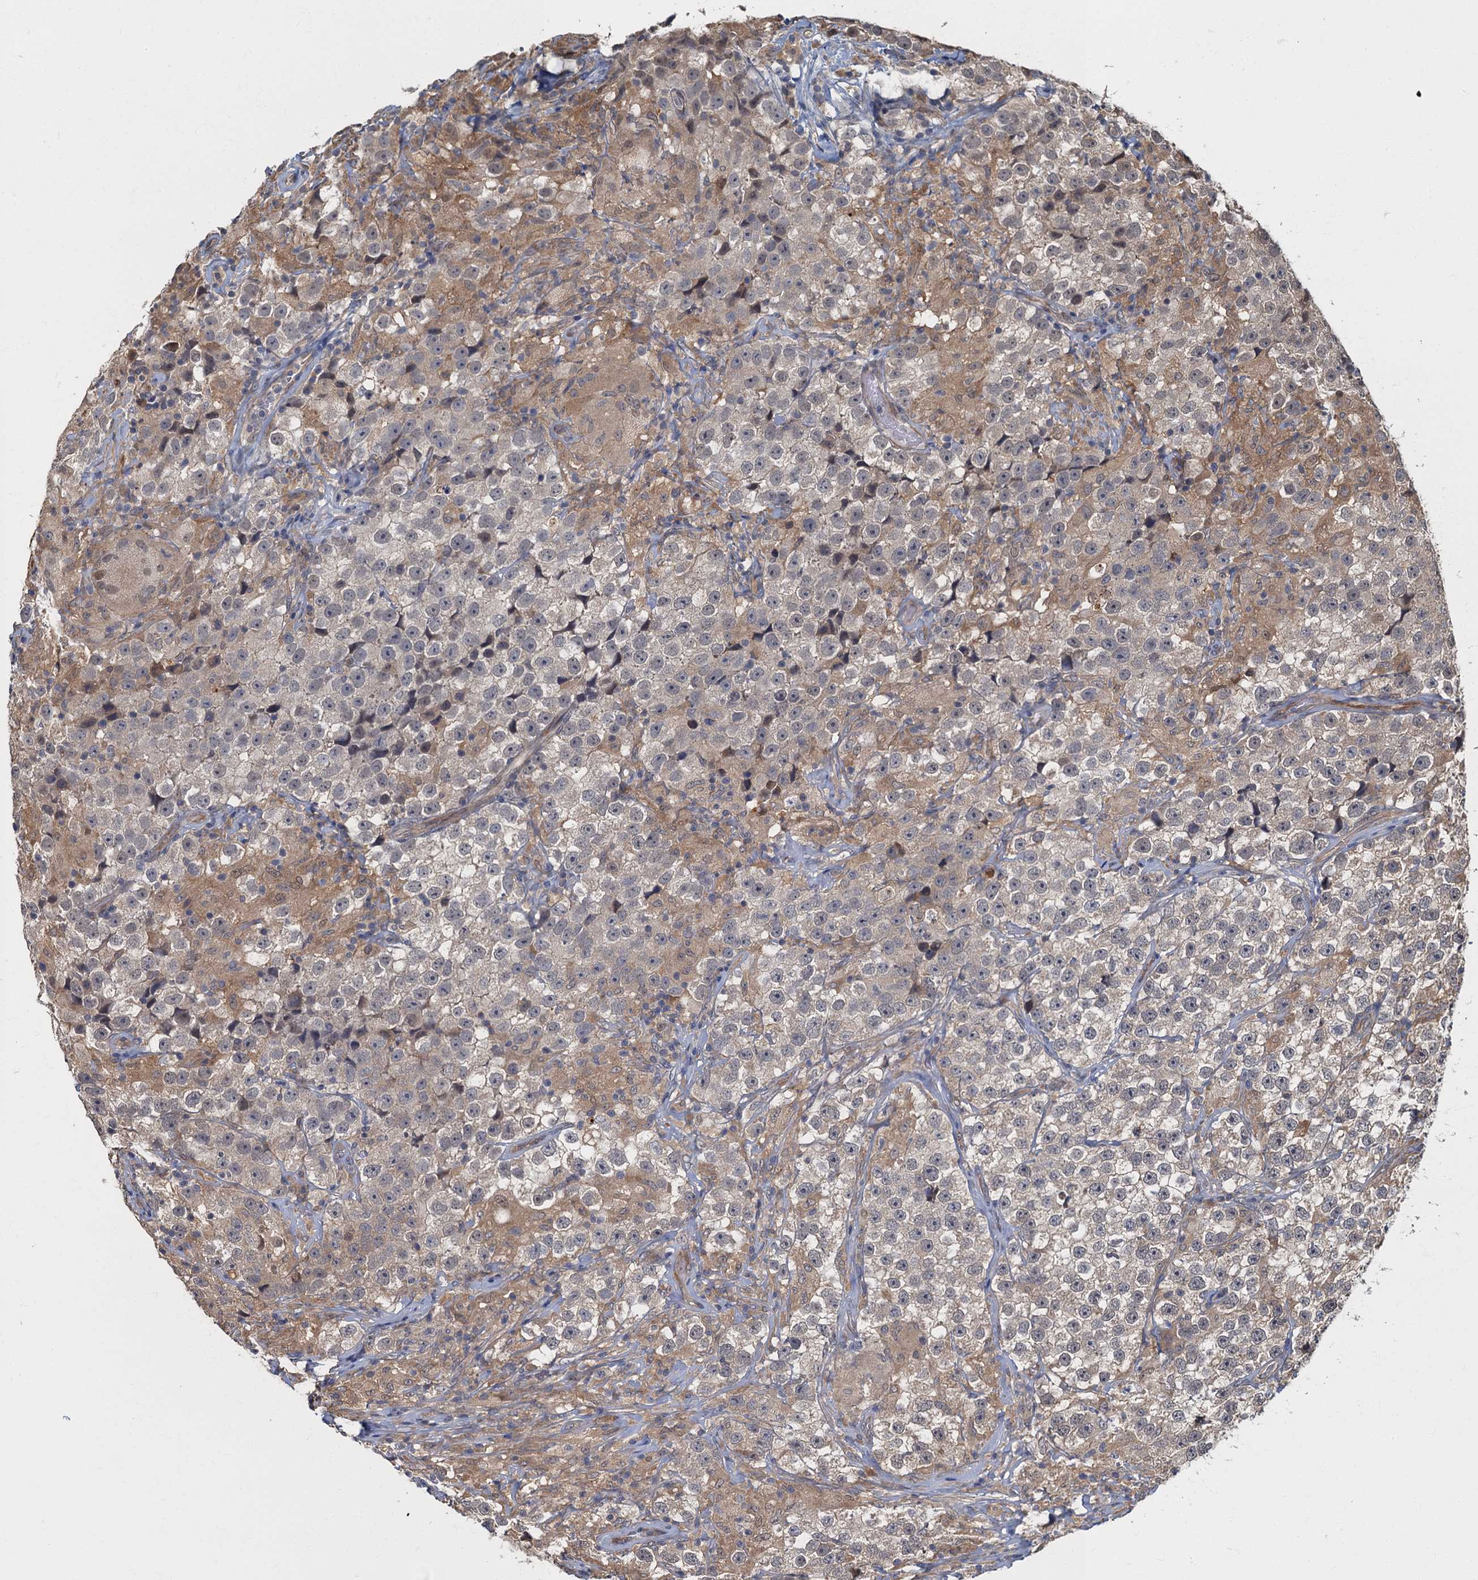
{"staining": {"intensity": "weak", "quantity": "<25%", "location": "cytoplasmic/membranous"}, "tissue": "testis cancer", "cell_type": "Tumor cells", "image_type": "cancer", "snomed": [{"axis": "morphology", "description": "Seminoma, NOS"}, {"axis": "topography", "description": "Testis"}], "caption": "Testis cancer stained for a protein using immunohistochemistry demonstrates no expression tumor cells.", "gene": "TBCK", "patient": {"sex": "male", "age": 46}}